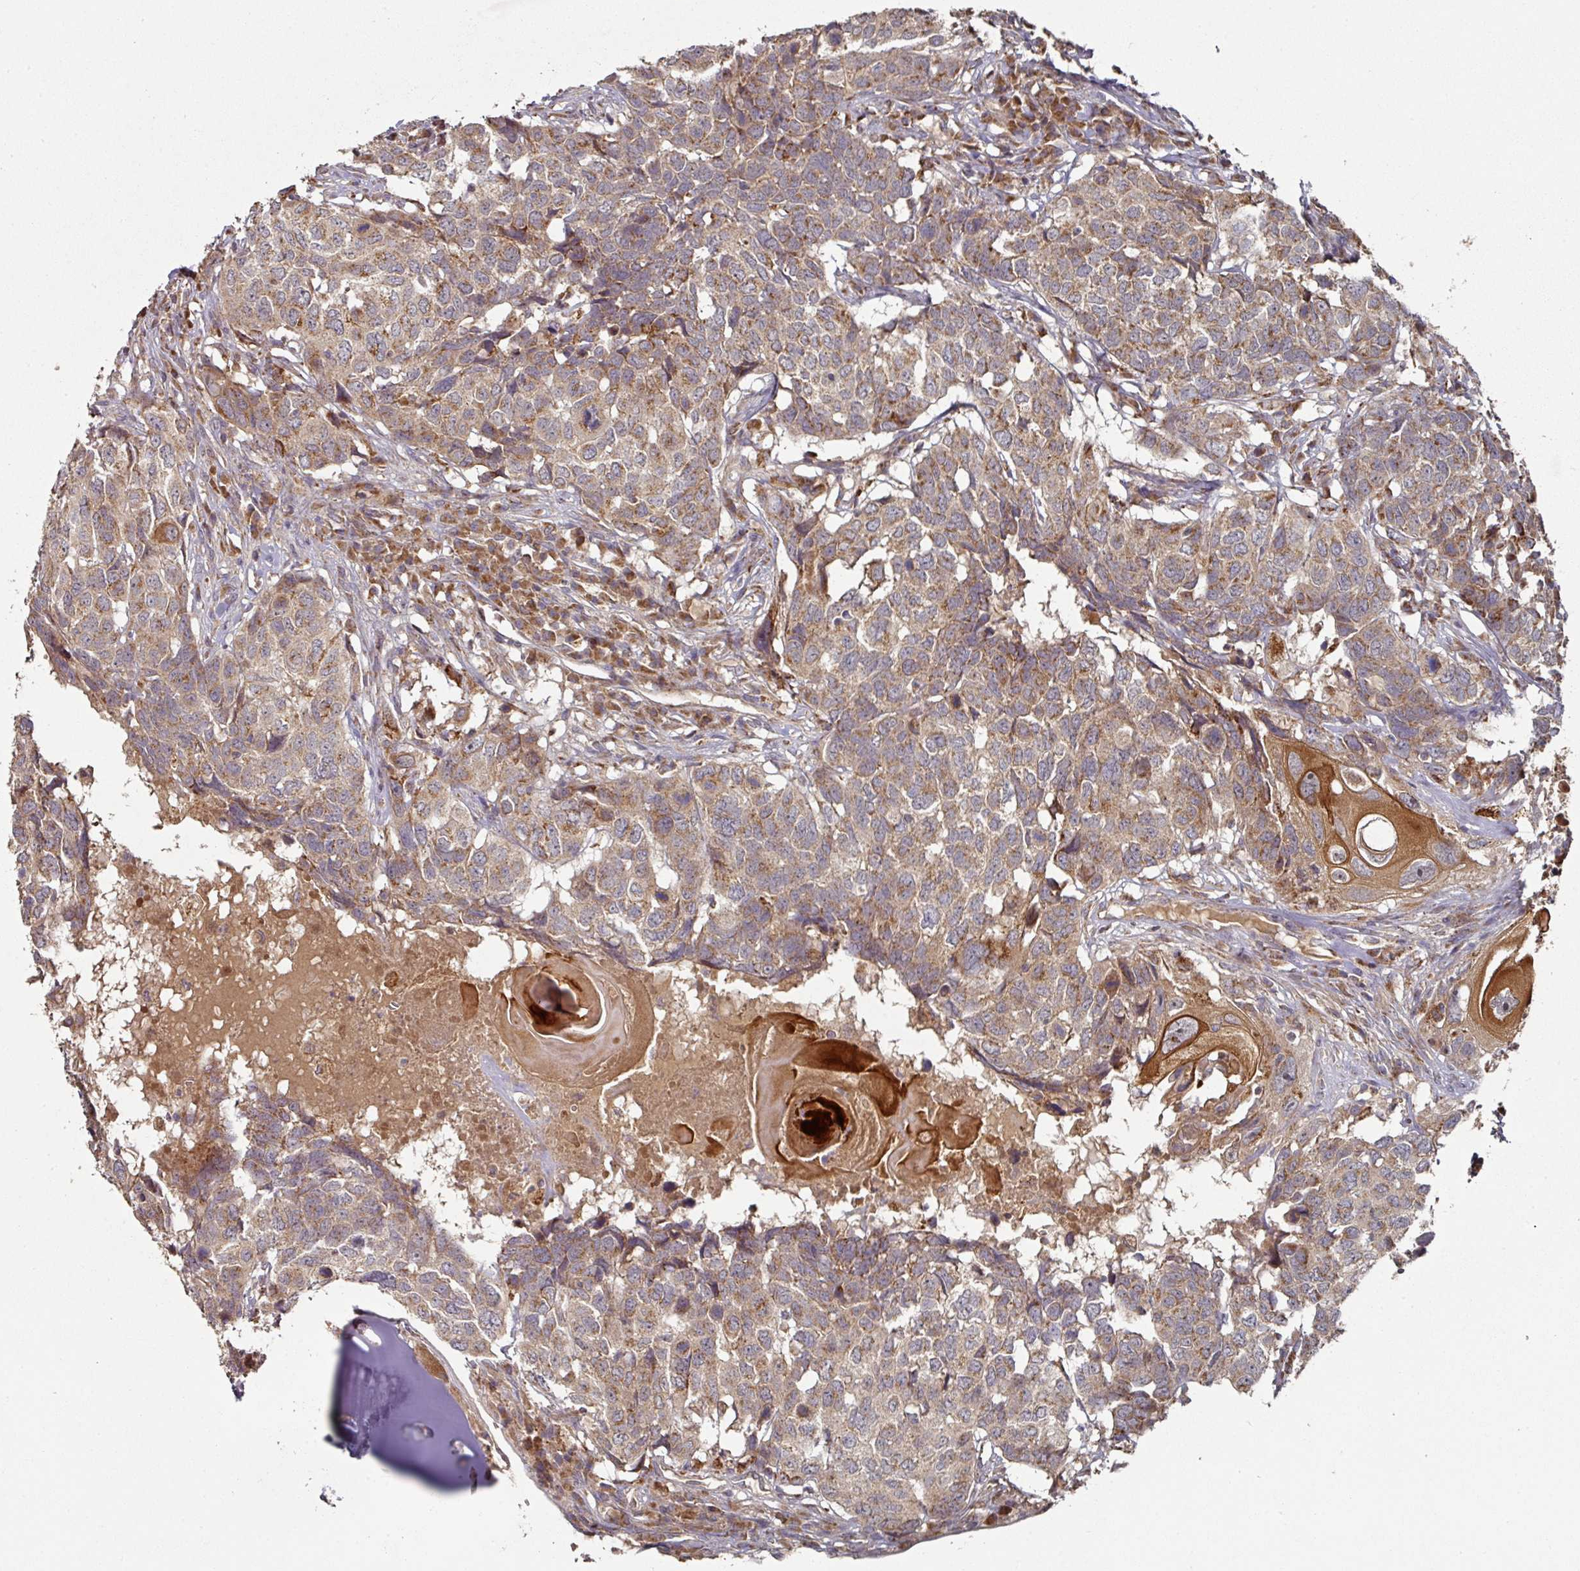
{"staining": {"intensity": "moderate", "quantity": ">75%", "location": "cytoplasmic/membranous"}, "tissue": "head and neck cancer", "cell_type": "Tumor cells", "image_type": "cancer", "snomed": [{"axis": "morphology", "description": "Squamous cell carcinoma, NOS"}, {"axis": "topography", "description": "Head-Neck"}], "caption": "Immunohistochemistry photomicrograph of head and neck cancer (squamous cell carcinoma) stained for a protein (brown), which displays medium levels of moderate cytoplasmic/membranous expression in about >75% of tumor cells.", "gene": "DNAJC7", "patient": {"sex": "male", "age": 66}}